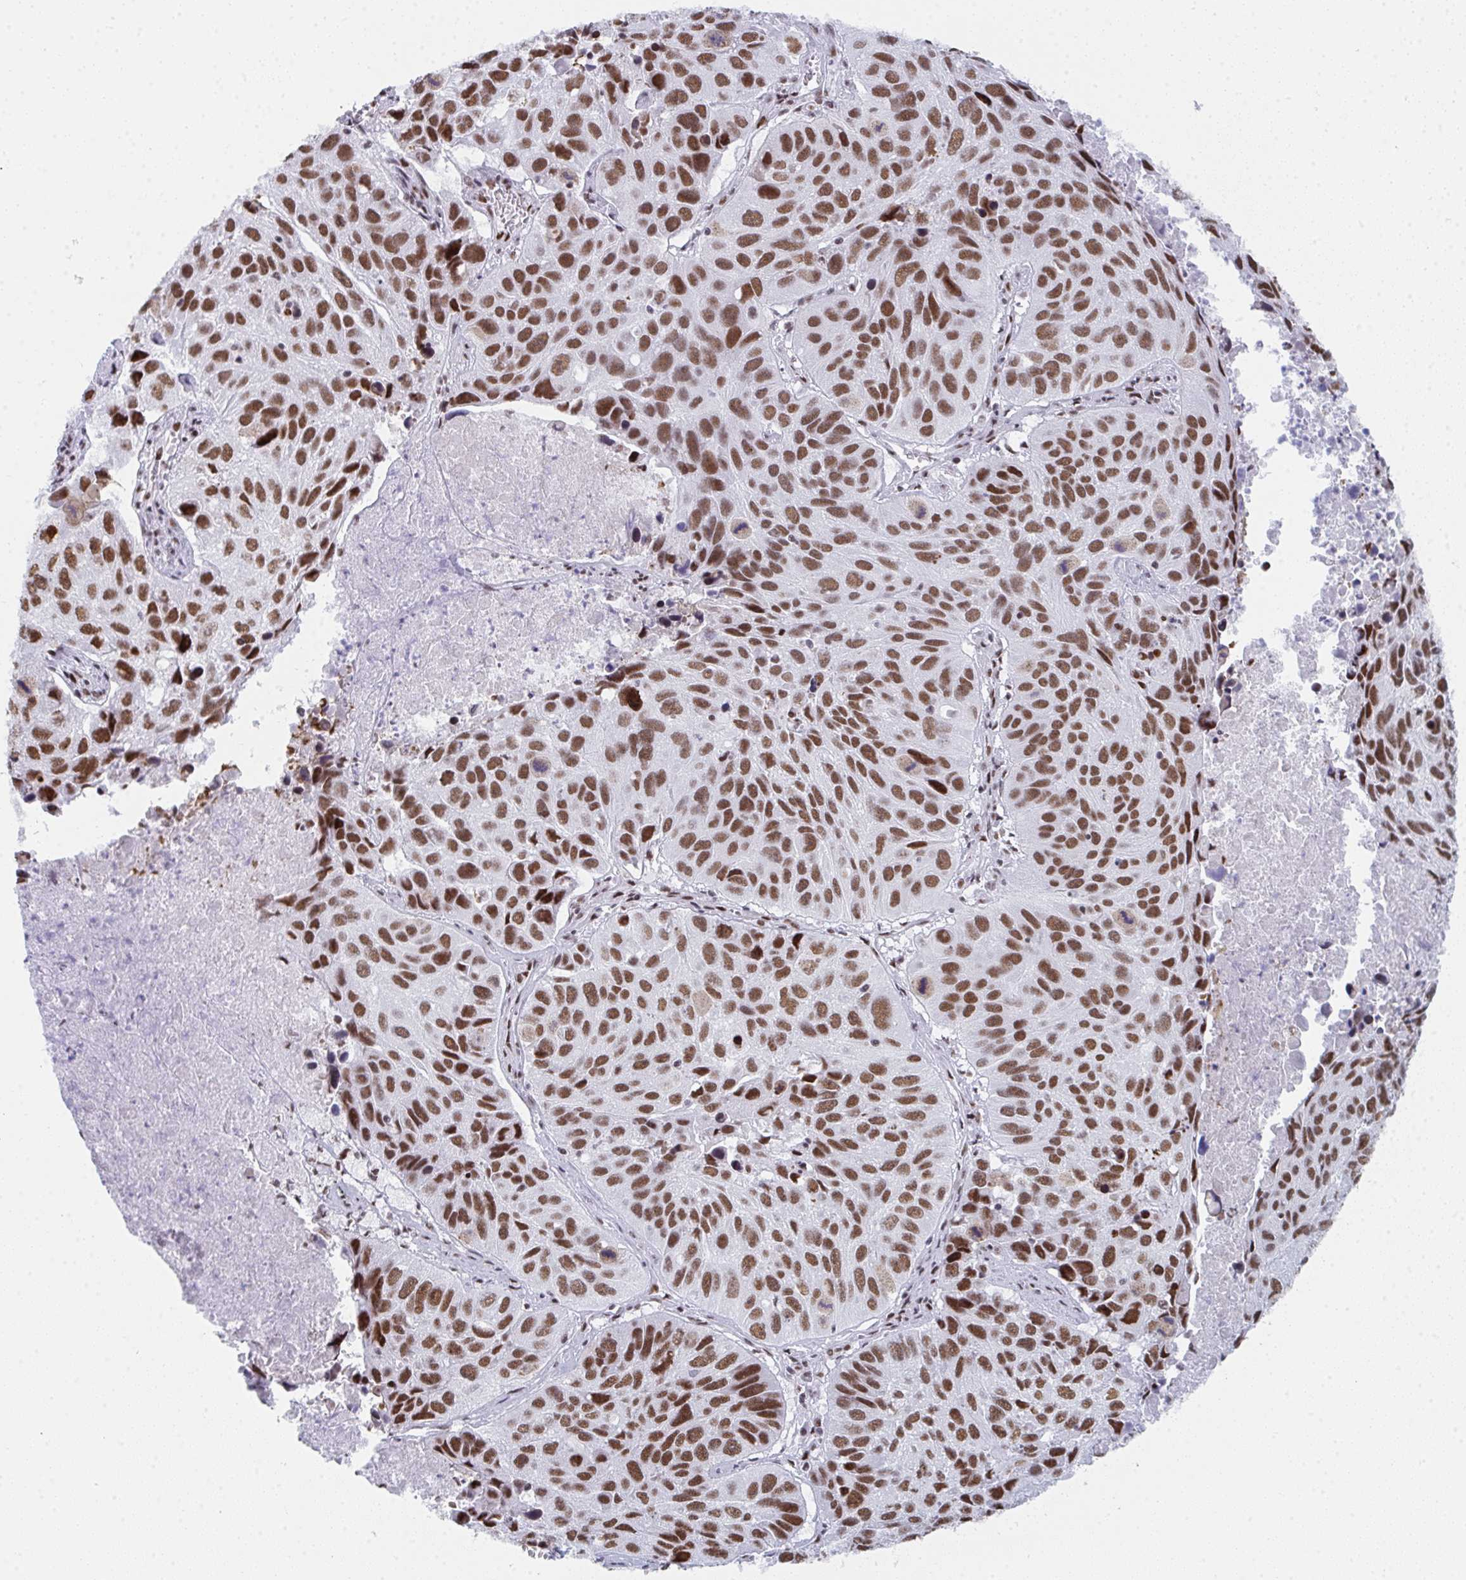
{"staining": {"intensity": "moderate", "quantity": ">75%", "location": "nuclear"}, "tissue": "lung cancer", "cell_type": "Tumor cells", "image_type": "cancer", "snomed": [{"axis": "morphology", "description": "Squamous cell carcinoma, NOS"}, {"axis": "topography", "description": "Lung"}], "caption": "Human squamous cell carcinoma (lung) stained for a protein (brown) exhibits moderate nuclear positive staining in about >75% of tumor cells.", "gene": "SNRNP70", "patient": {"sex": "female", "age": 61}}